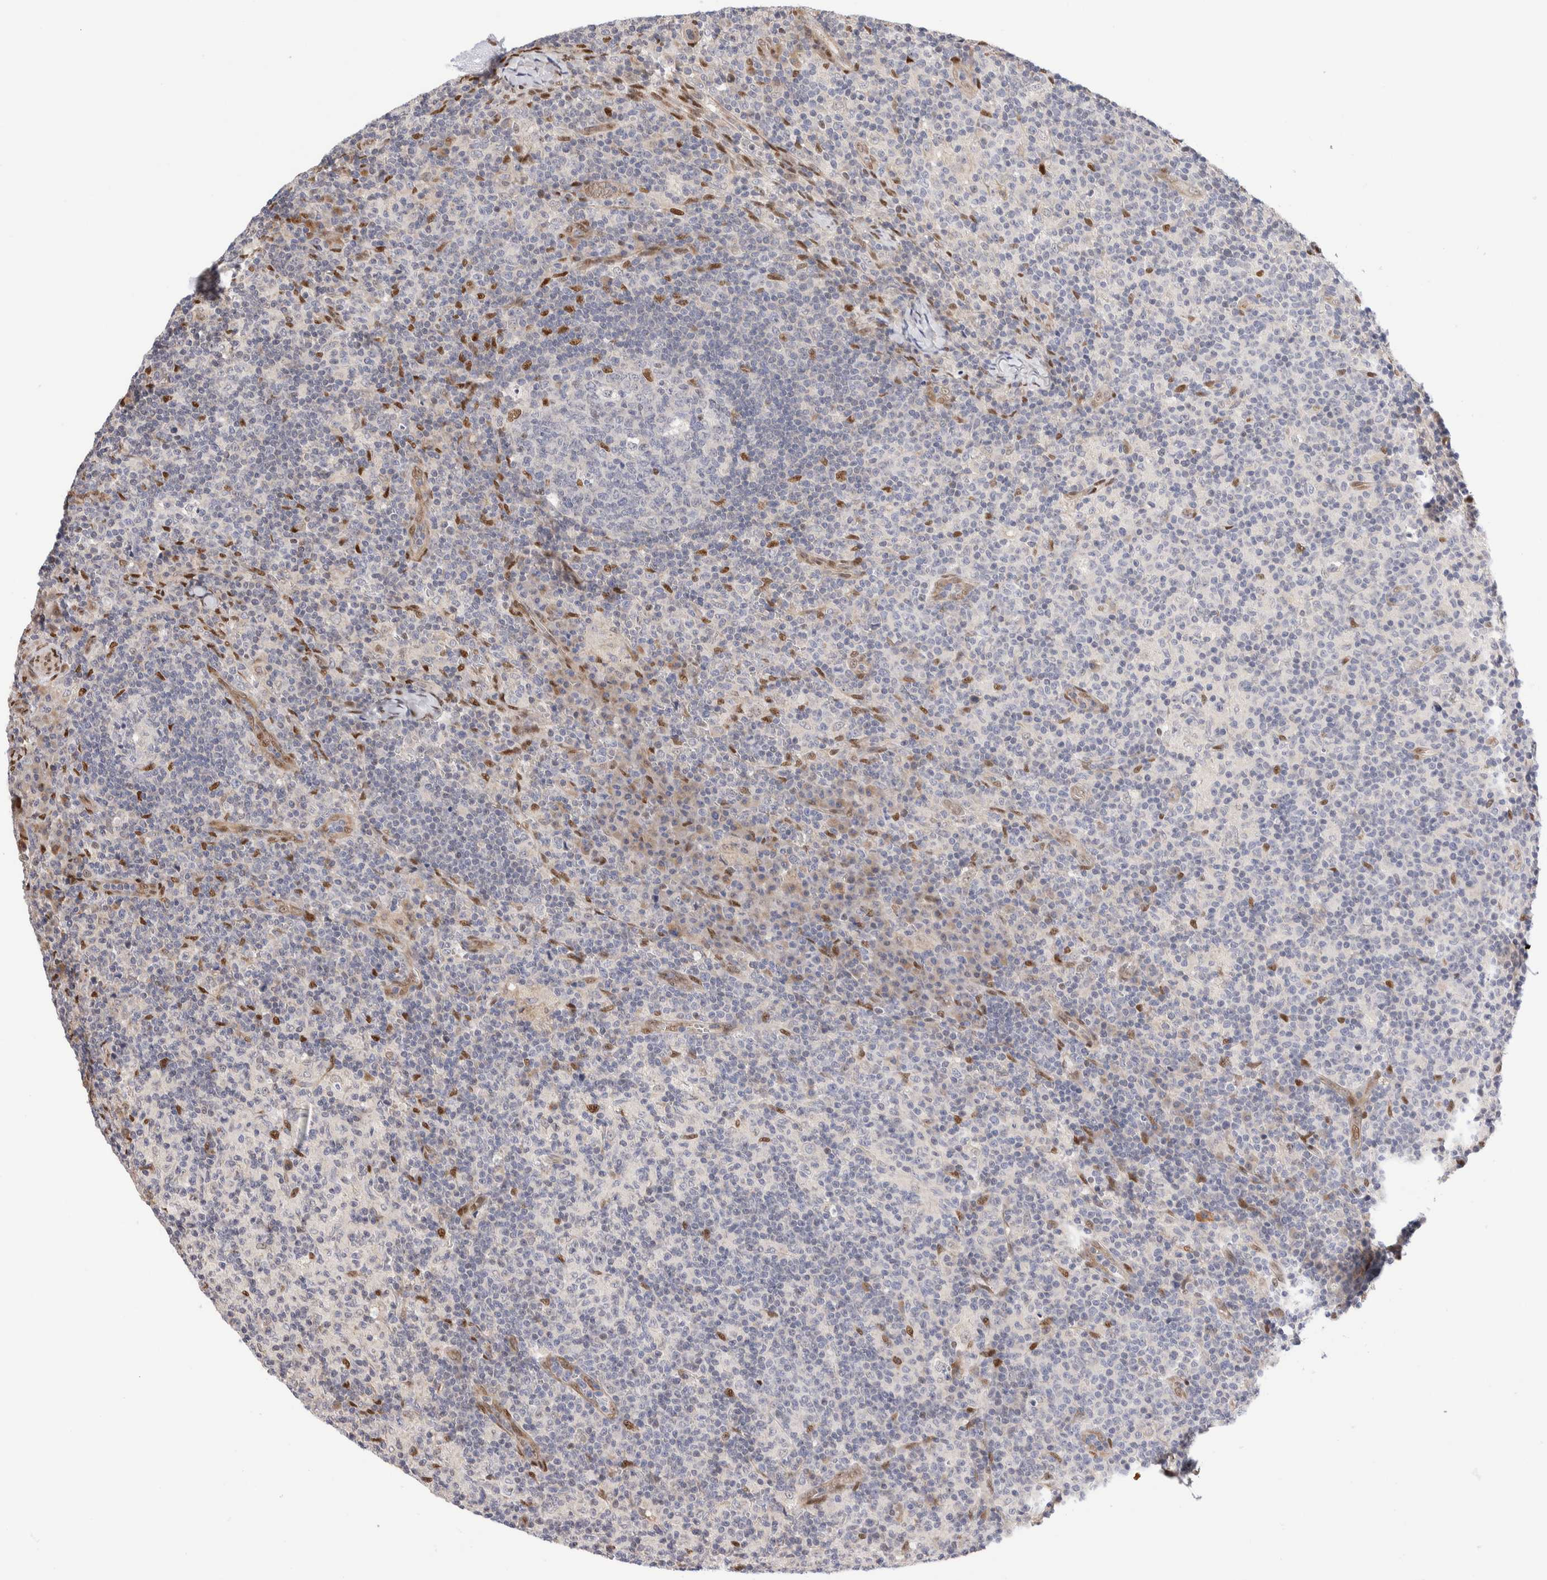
{"staining": {"intensity": "strong", "quantity": "<25%", "location": "nuclear"}, "tissue": "lymph node", "cell_type": "Germinal center cells", "image_type": "normal", "snomed": [{"axis": "morphology", "description": "Normal tissue, NOS"}, {"axis": "morphology", "description": "Inflammation, NOS"}, {"axis": "topography", "description": "Lymph node"}], "caption": "Protein expression analysis of benign human lymph node reveals strong nuclear staining in about <25% of germinal center cells.", "gene": "NSMAF", "patient": {"sex": "male", "age": 55}}